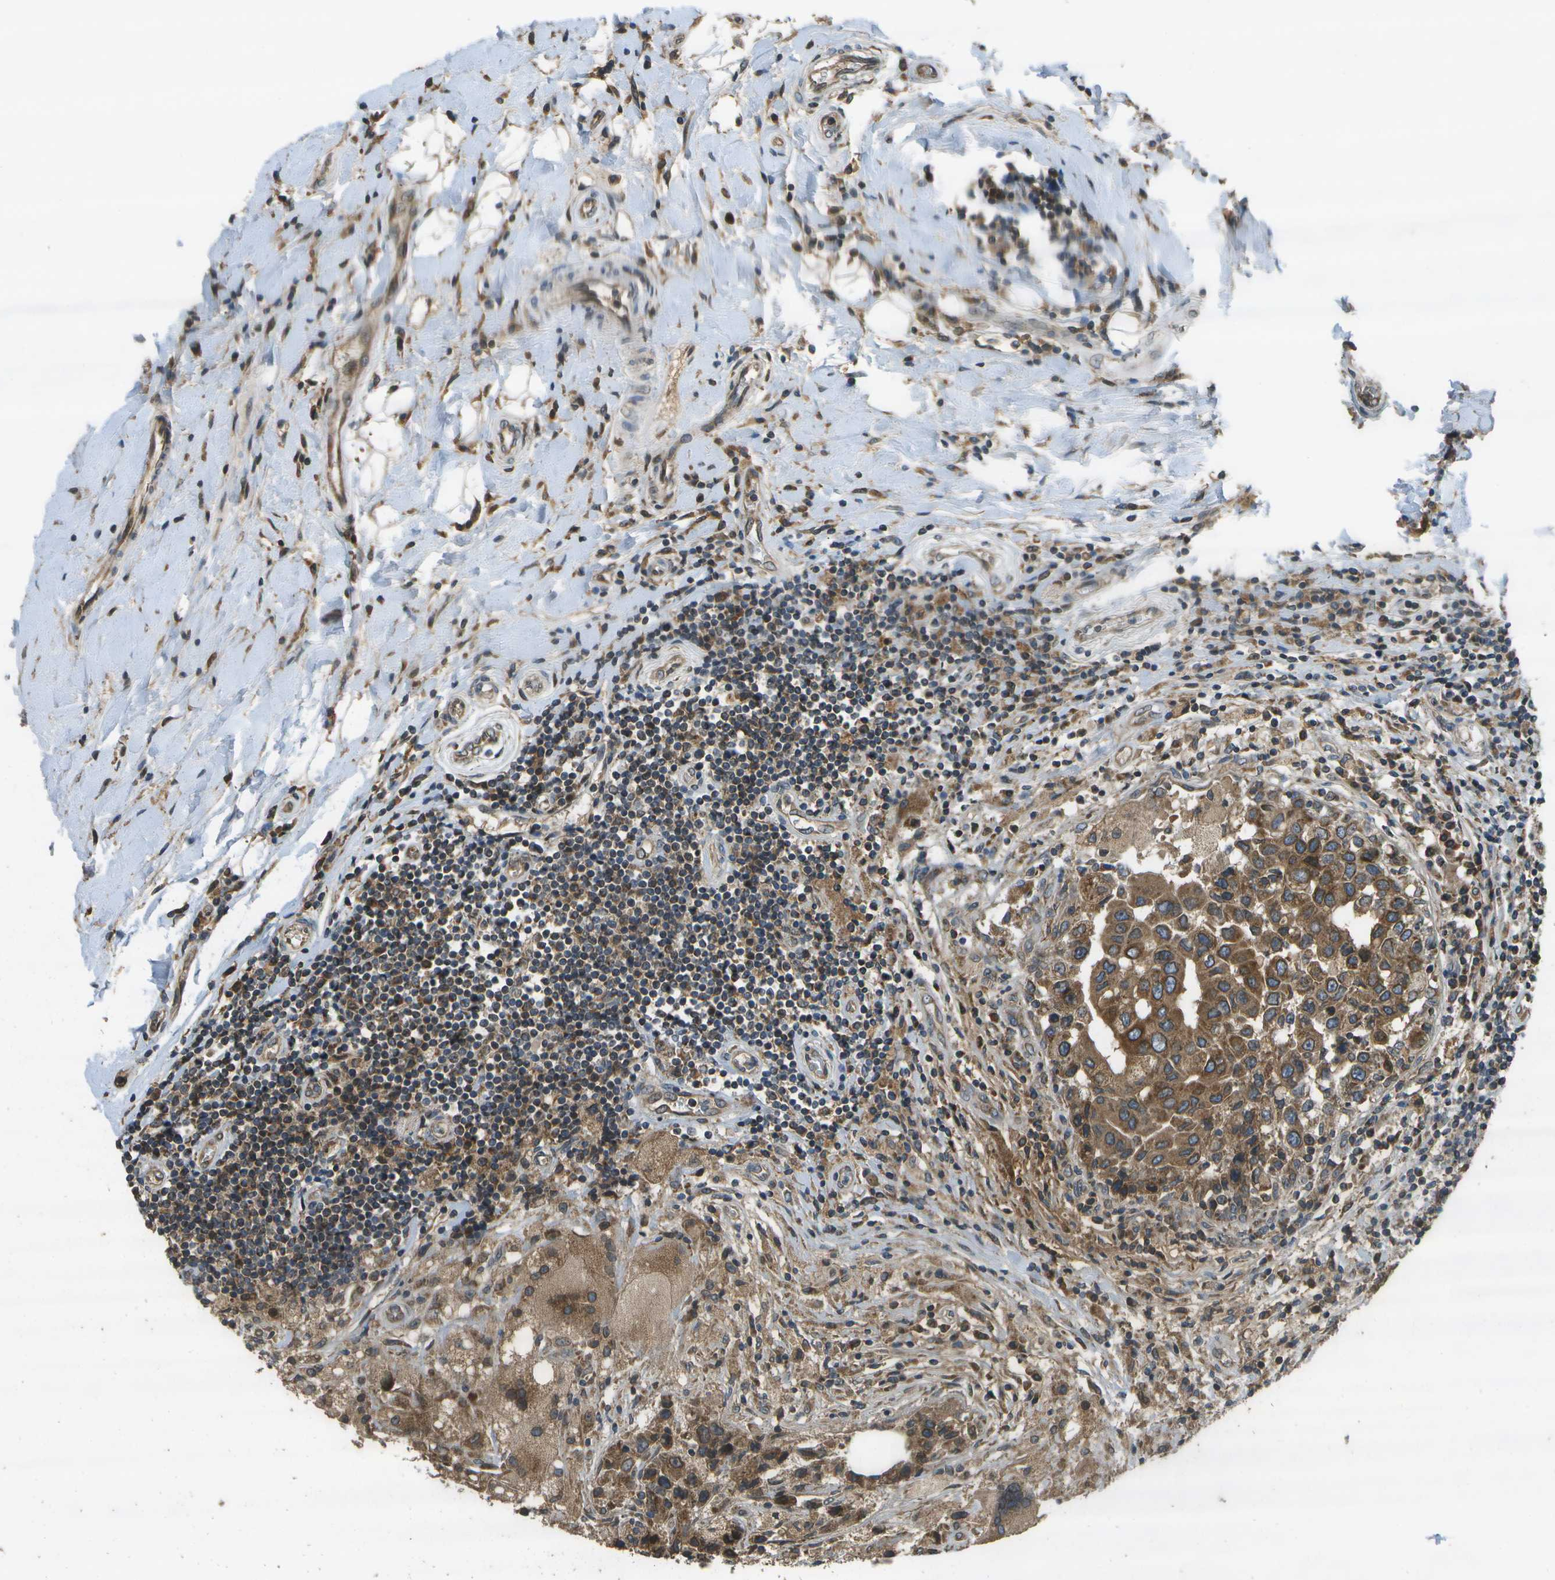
{"staining": {"intensity": "moderate", "quantity": ">75%", "location": "cytoplasmic/membranous"}, "tissue": "breast cancer", "cell_type": "Tumor cells", "image_type": "cancer", "snomed": [{"axis": "morphology", "description": "Duct carcinoma"}, {"axis": "topography", "description": "Breast"}], "caption": "IHC staining of breast cancer, which displays medium levels of moderate cytoplasmic/membranous positivity in approximately >75% of tumor cells indicating moderate cytoplasmic/membranous protein expression. The staining was performed using DAB (3,3'-diaminobenzidine) (brown) for protein detection and nuclei were counterstained in hematoxylin (blue).", "gene": "HFE", "patient": {"sex": "female", "age": 27}}